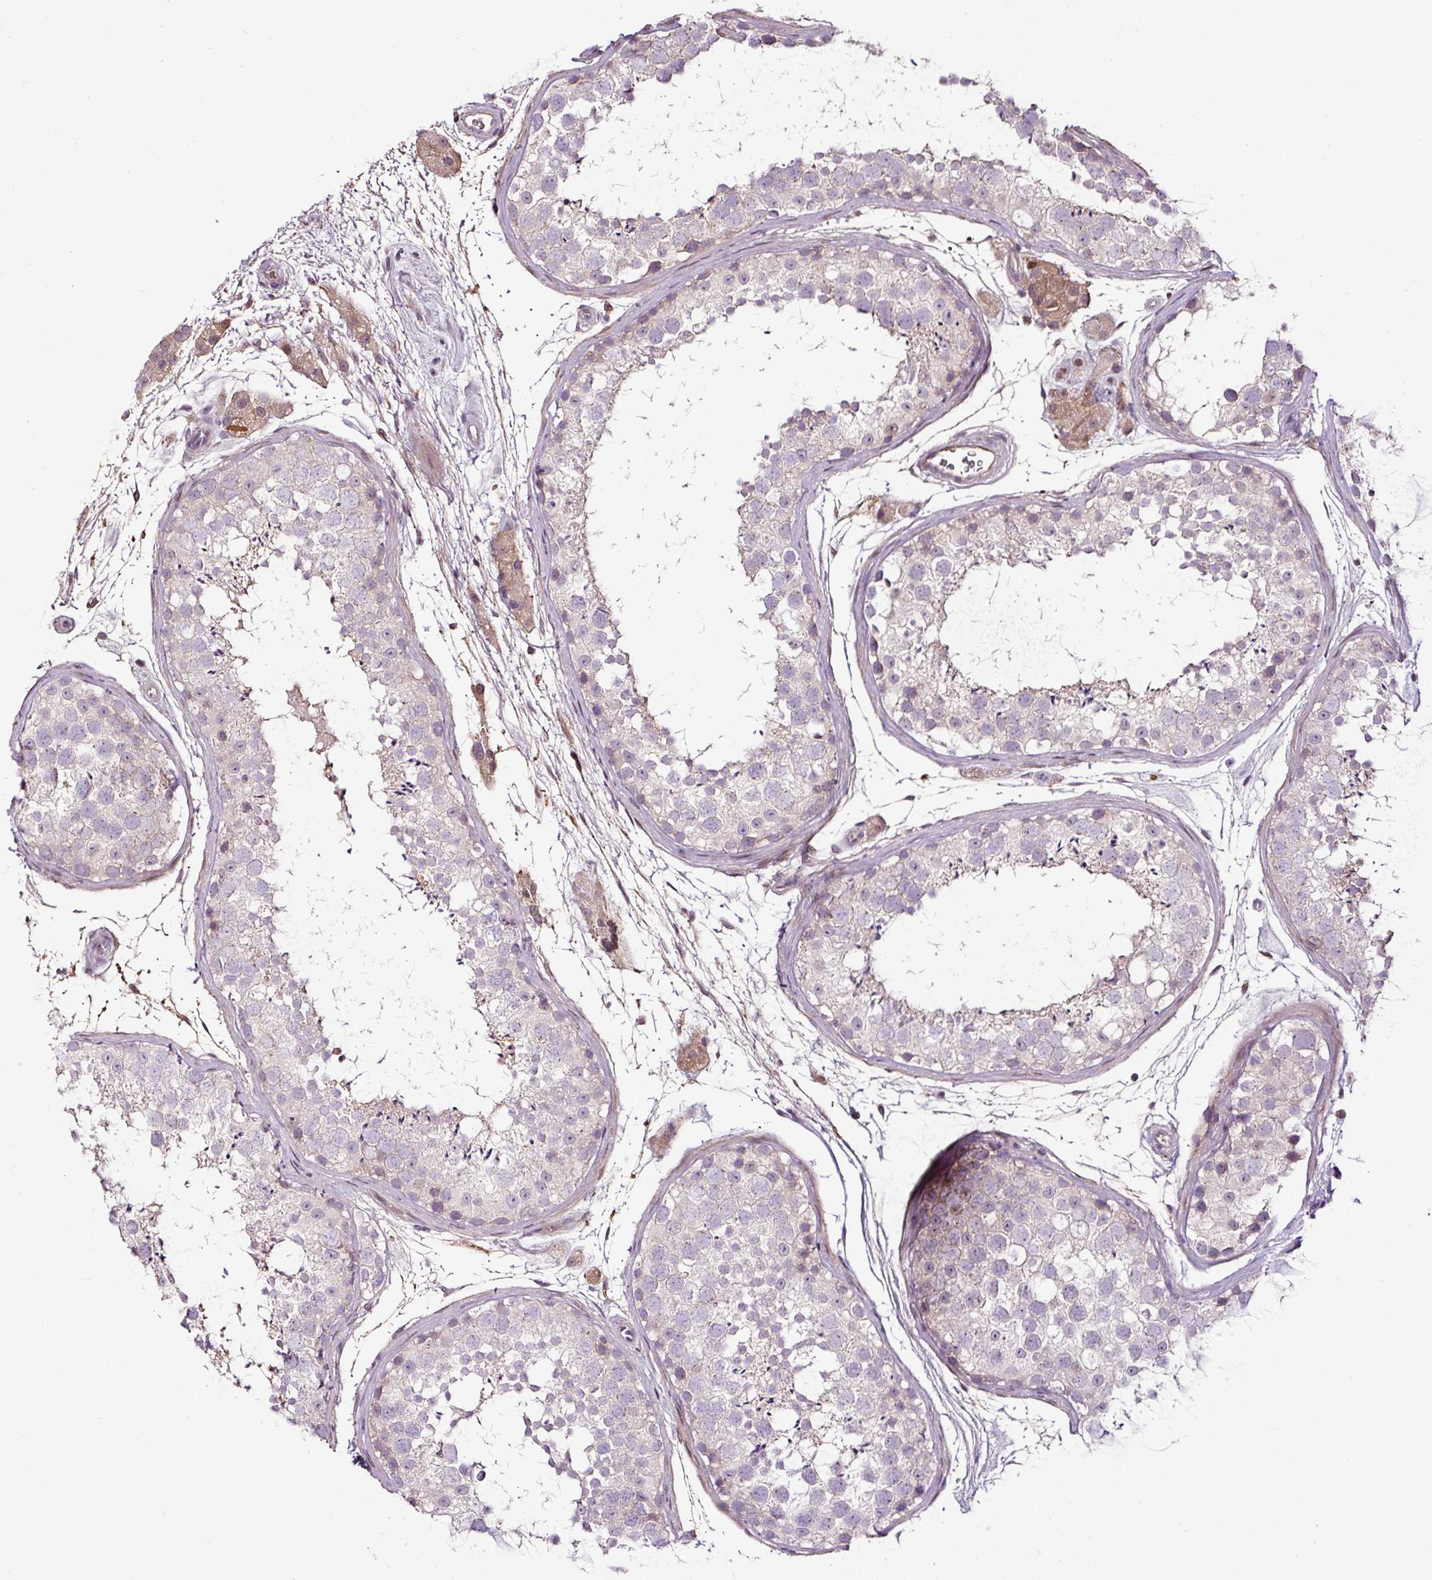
{"staining": {"intensity": "weak", "quantity": "<25%", "location": "cytoplasmic/membranous"}, "tissue": "testis", "cell_type": "Cells in seminiferous ducts", "image_type": "normal", "snomed": [{"axis": "morphology", "description": "Normal tissue, NOS"}, {"axis": "topography", "description": "Testis"}], "caption": "This is a micrograph of immunohistochemistry staining of benign testis, which shows no positivity in cells in seminiferous ducts. Nuclei are stained in blue.", "gene": "LRRC24", "patient": {"sex": "male", "age": 41}}